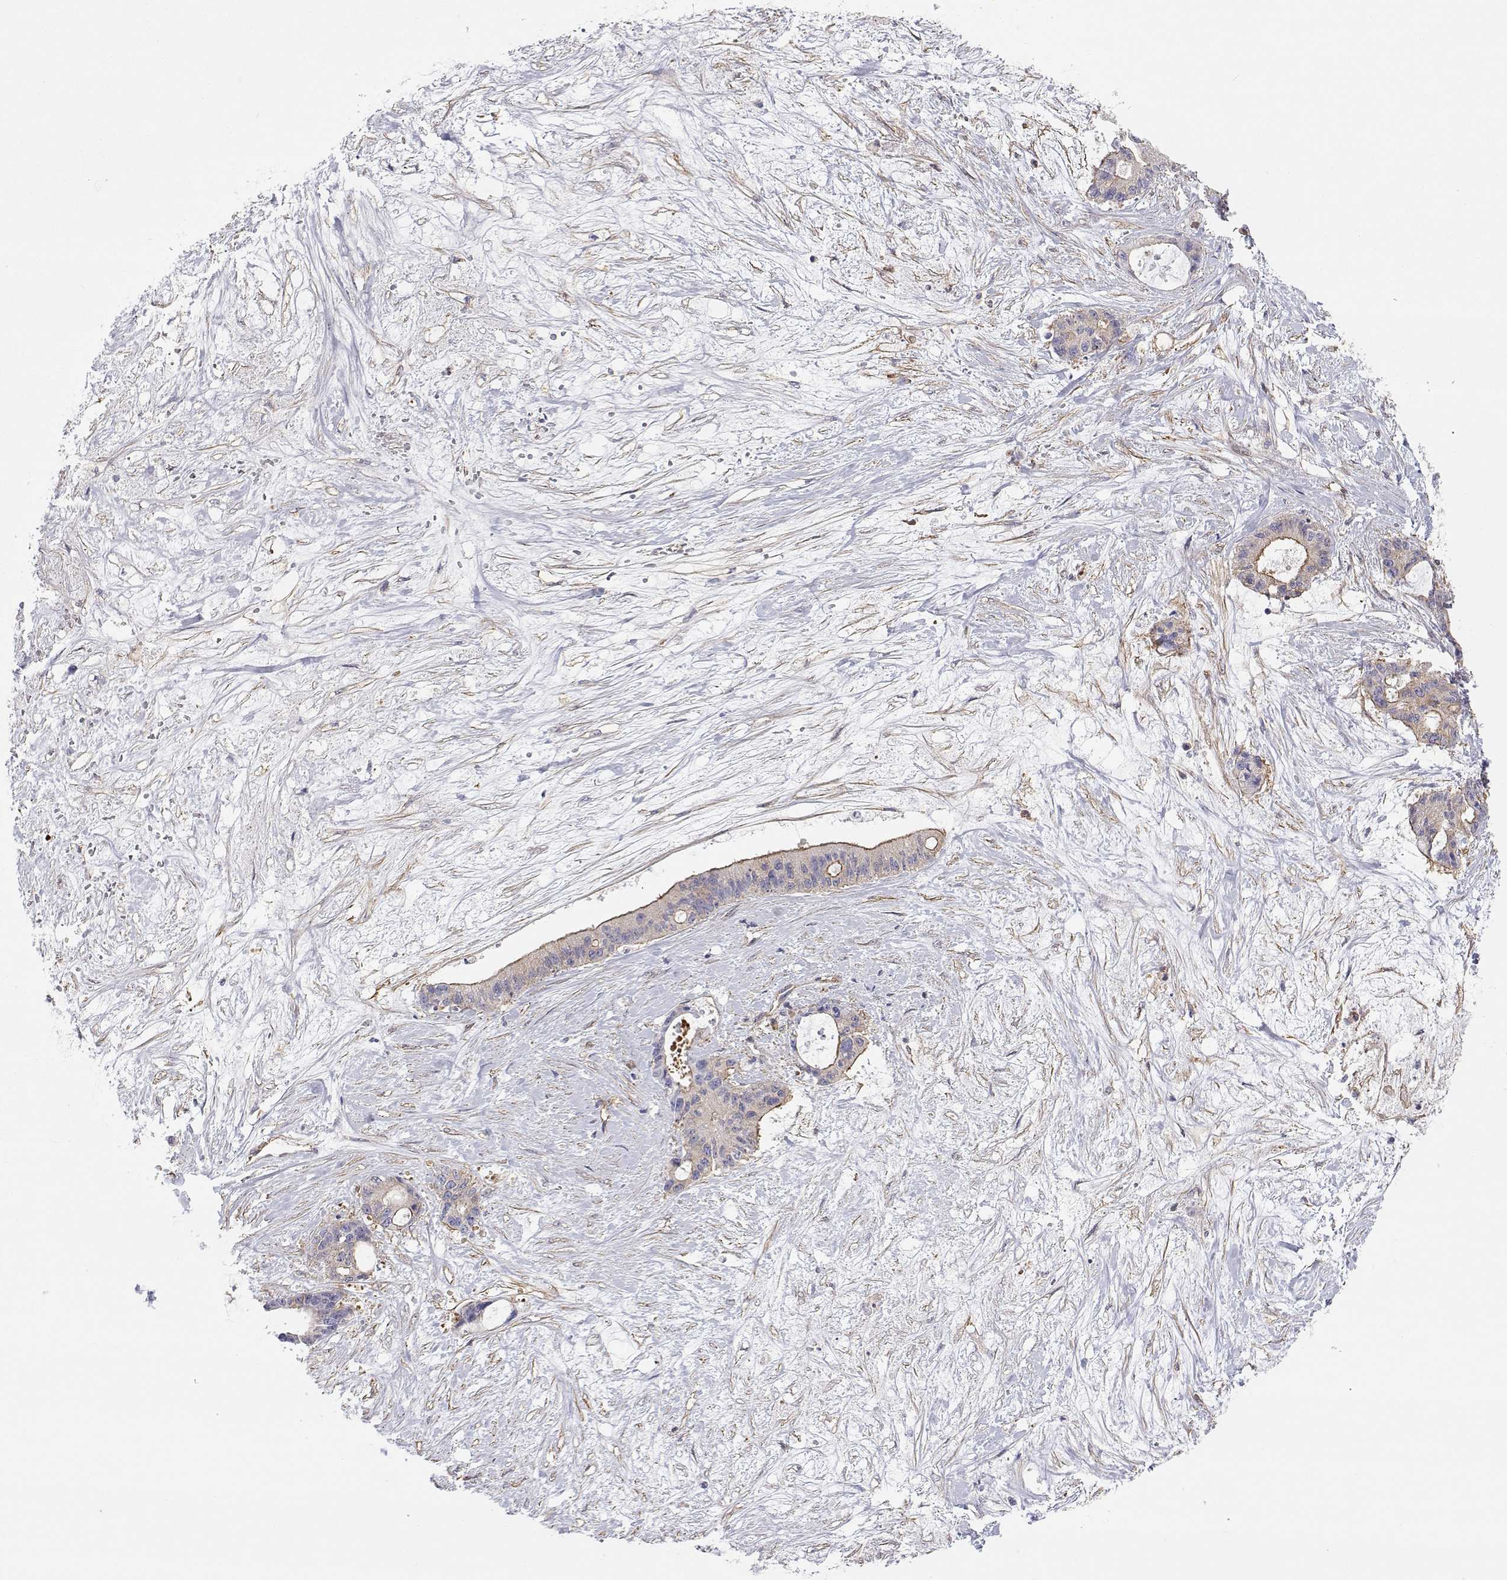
{"staining": {"intensity": "weak", "quantity": "25%-75%", "location": "cytoplasmic/membranous"}, "tissue": "liver cancer", "cell_type": "Tumor cells", "image_type": "cancer", "snomed": [{"axis": "morphology", "description": "Normal tissue, NOS"}, {"axis": "morphology", "description": "Cholangiocarcinoma"}, {"axis": "topography", "description": "Liver"}, {"axis": "topography", "description": "Peripheral nerve tissue"}], "caption": "Human liver cancer (cholangiocarcinoma) stained for a protein (brown) shows weak cytoplasmic/membranous positive positivity in about 25%-75% of tumor cells.", "gene": "MYH9", "patient": {"sex": "female", "age": 73}}